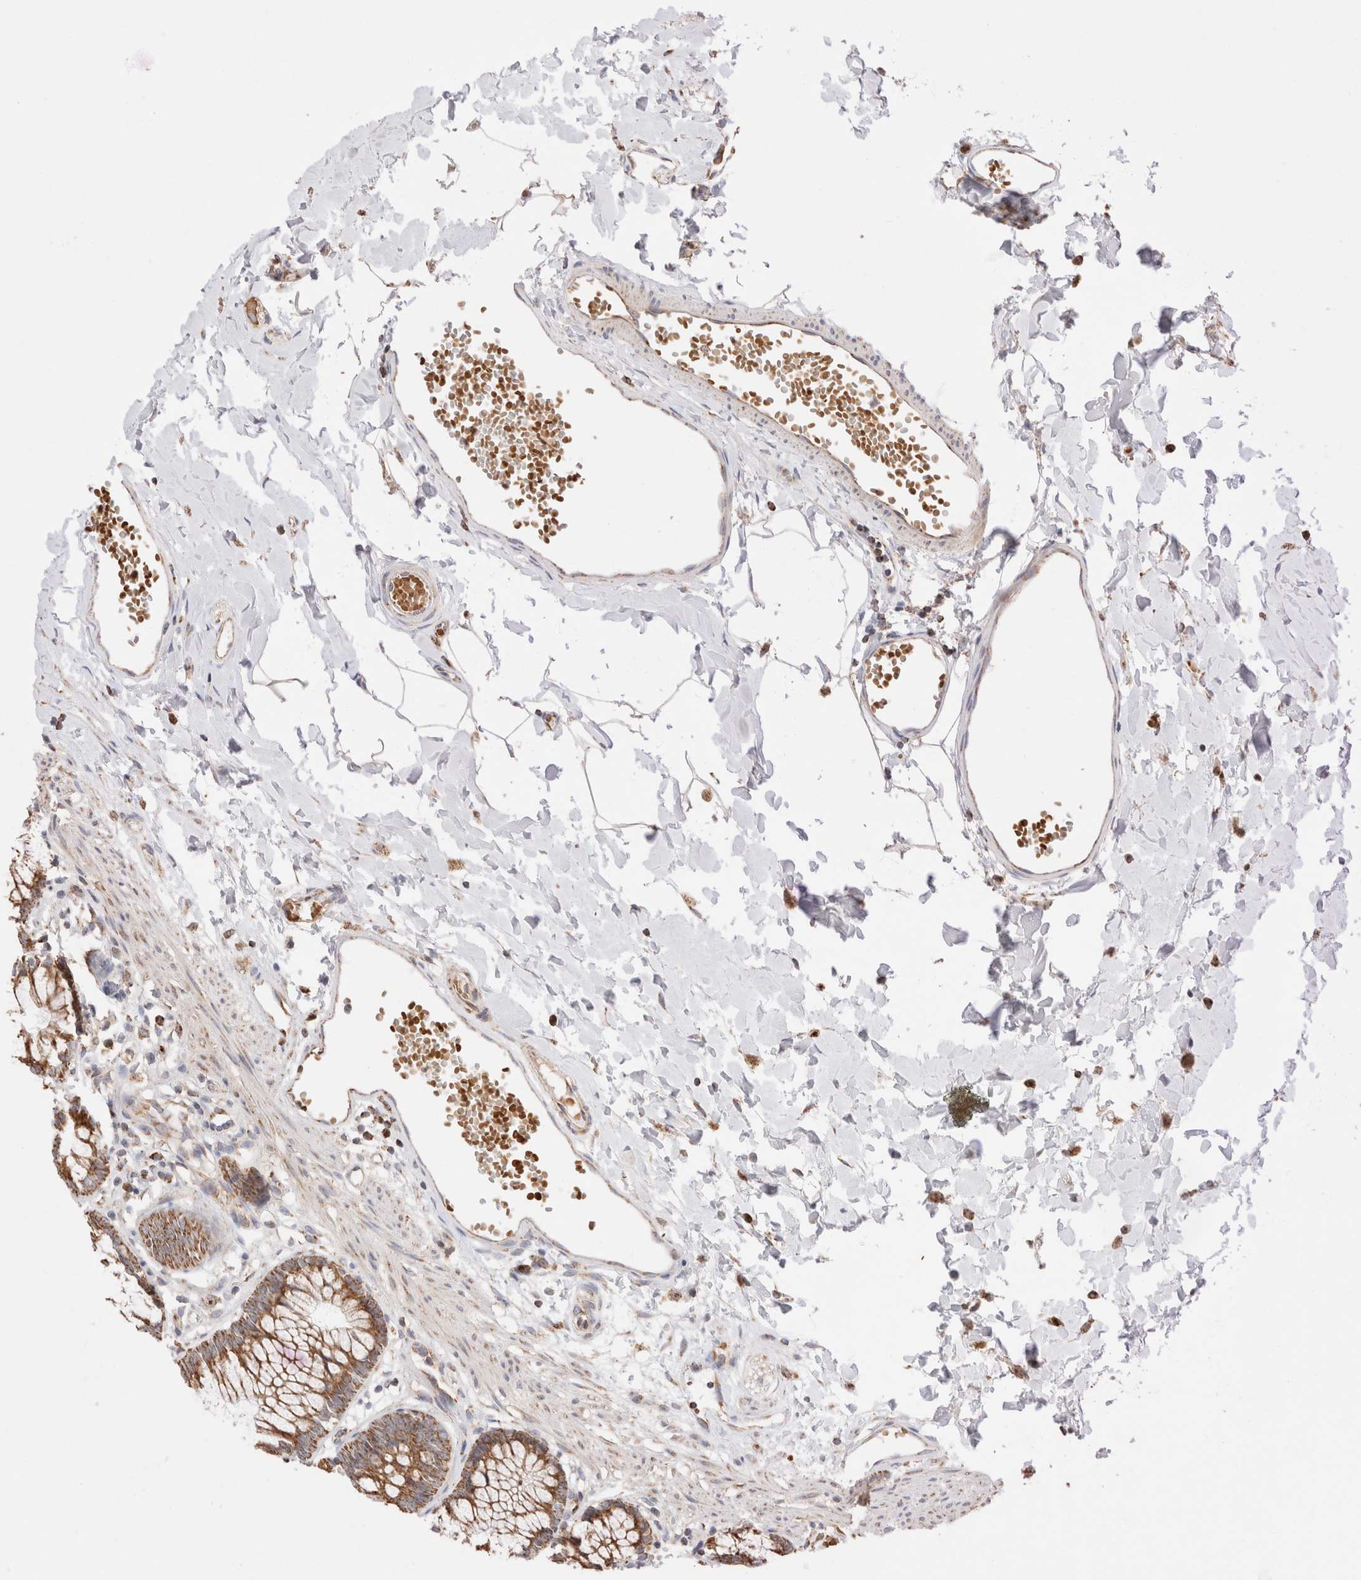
{"staining": {"intensity": "weak", "quantity": "<25%", "location": "cytoplasmic/membranous"}, "tissue": "colon", "cell_type": "Endothelial cells", "image_type": "normal", "snomed": [{"axis": "morphology", "description": "Normal tissue, NOS"}, {"axis": "topography", "description": "Colon"}], "caption": "High power microscopy photomicrograph of an IHC image of benign colon, revealing no significant expression in endothelial cells.", "gene": "TMPPE", "patient": {"sex": "male", "age": 14}}